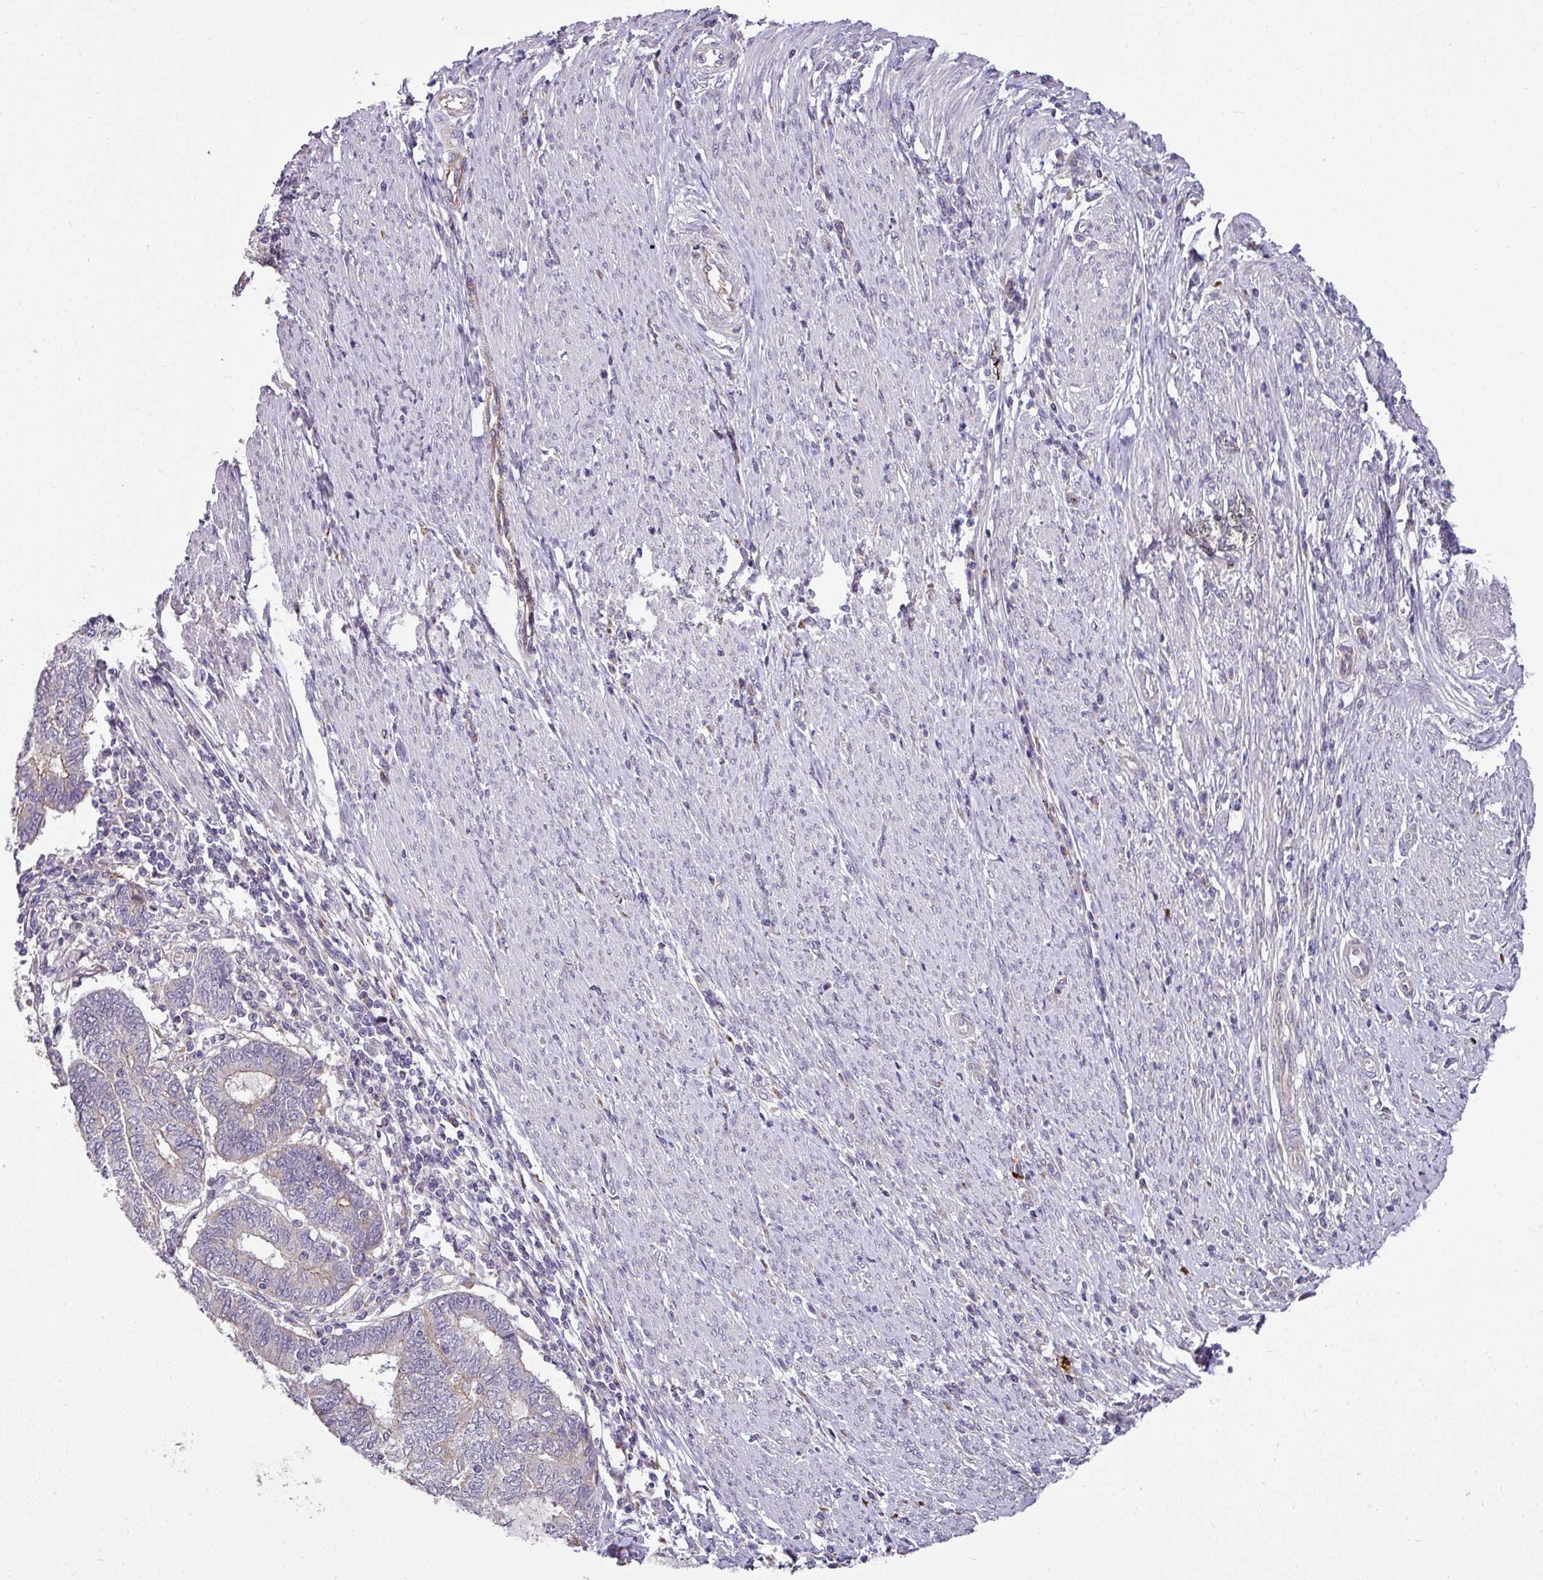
{"staining": {"intensity": "negative", "quantity": "none", "location": "none"}, "tissue": "endometrial cancer", "cell_type": "Tumor cells", "image_type": "cancer", "snomed": [{"axis": "morphology", "description": "Adenocarcinoma, NOS"}, {"axis": "topography", "description": "Uterus"}, {"axis": "topography", "description": "Endometrium"}], "caption": "This is an immunohistochemistry (IHC) histopathology image of endometrial cancer. There is no expression in tumor cells.", "gene": "GAN", "patient": {"sex": "female", "age": 70}}